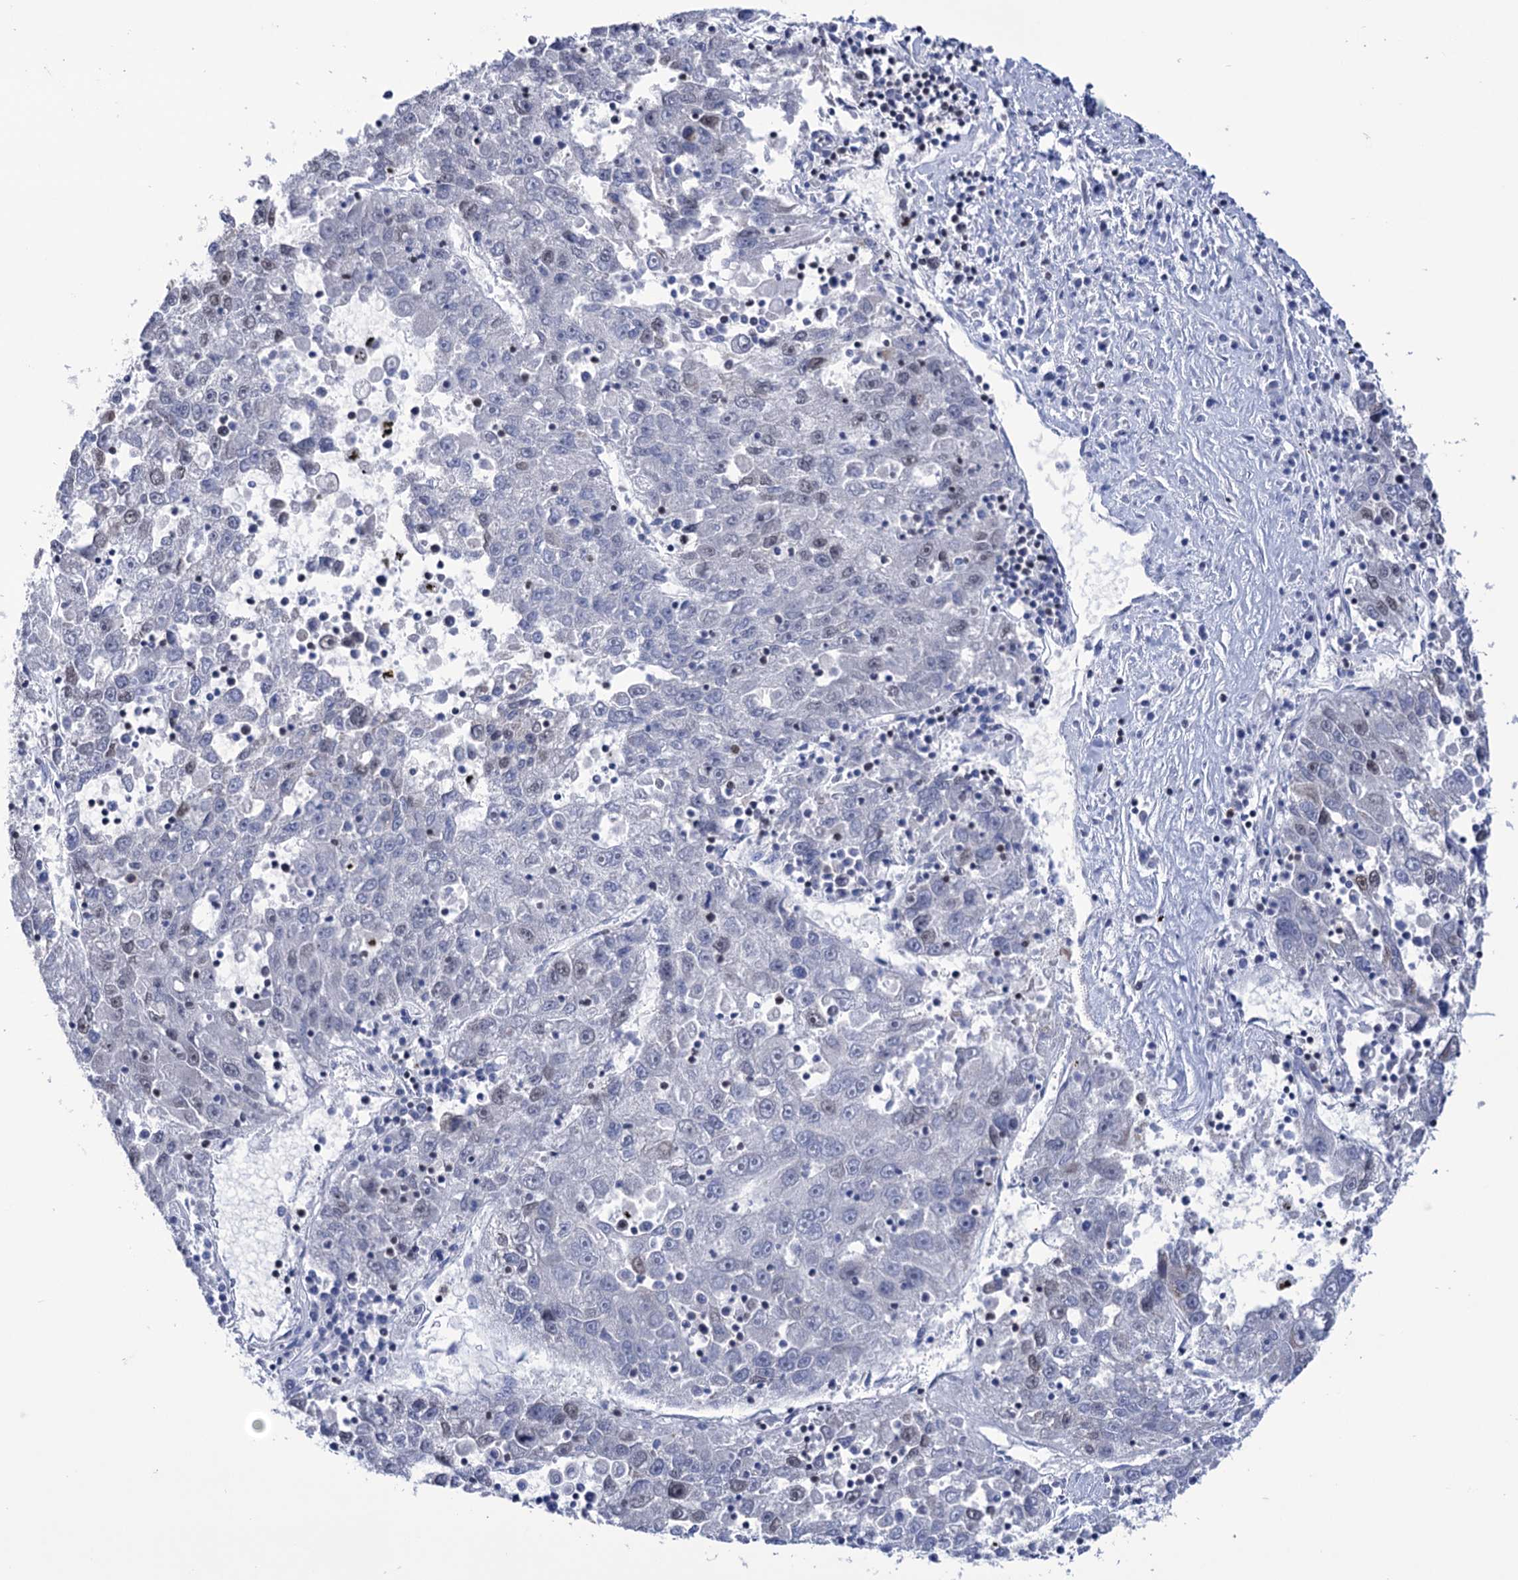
{"staining": {"intensity": "weak", "quantity": "25%-75%", "location": "nuclear"}, "tissue": "liver cancer", "cell_type": "Tumor cells", "image_type": "cancer", "snomed": [{"axis": "morphology", "description": "Carcinoma, Hepatocellular, NOS"}, {"axis": "topography", "description": "Liver"}], "caption": "Immunohistochemical staining of hepatocellular carcinoma (liver) demonstrates weak nuclear protein positivity in approximately 25%-75% of tumor cells.", "gene": "ABHD10", "patient": {"sex": "male", "age": 49}}